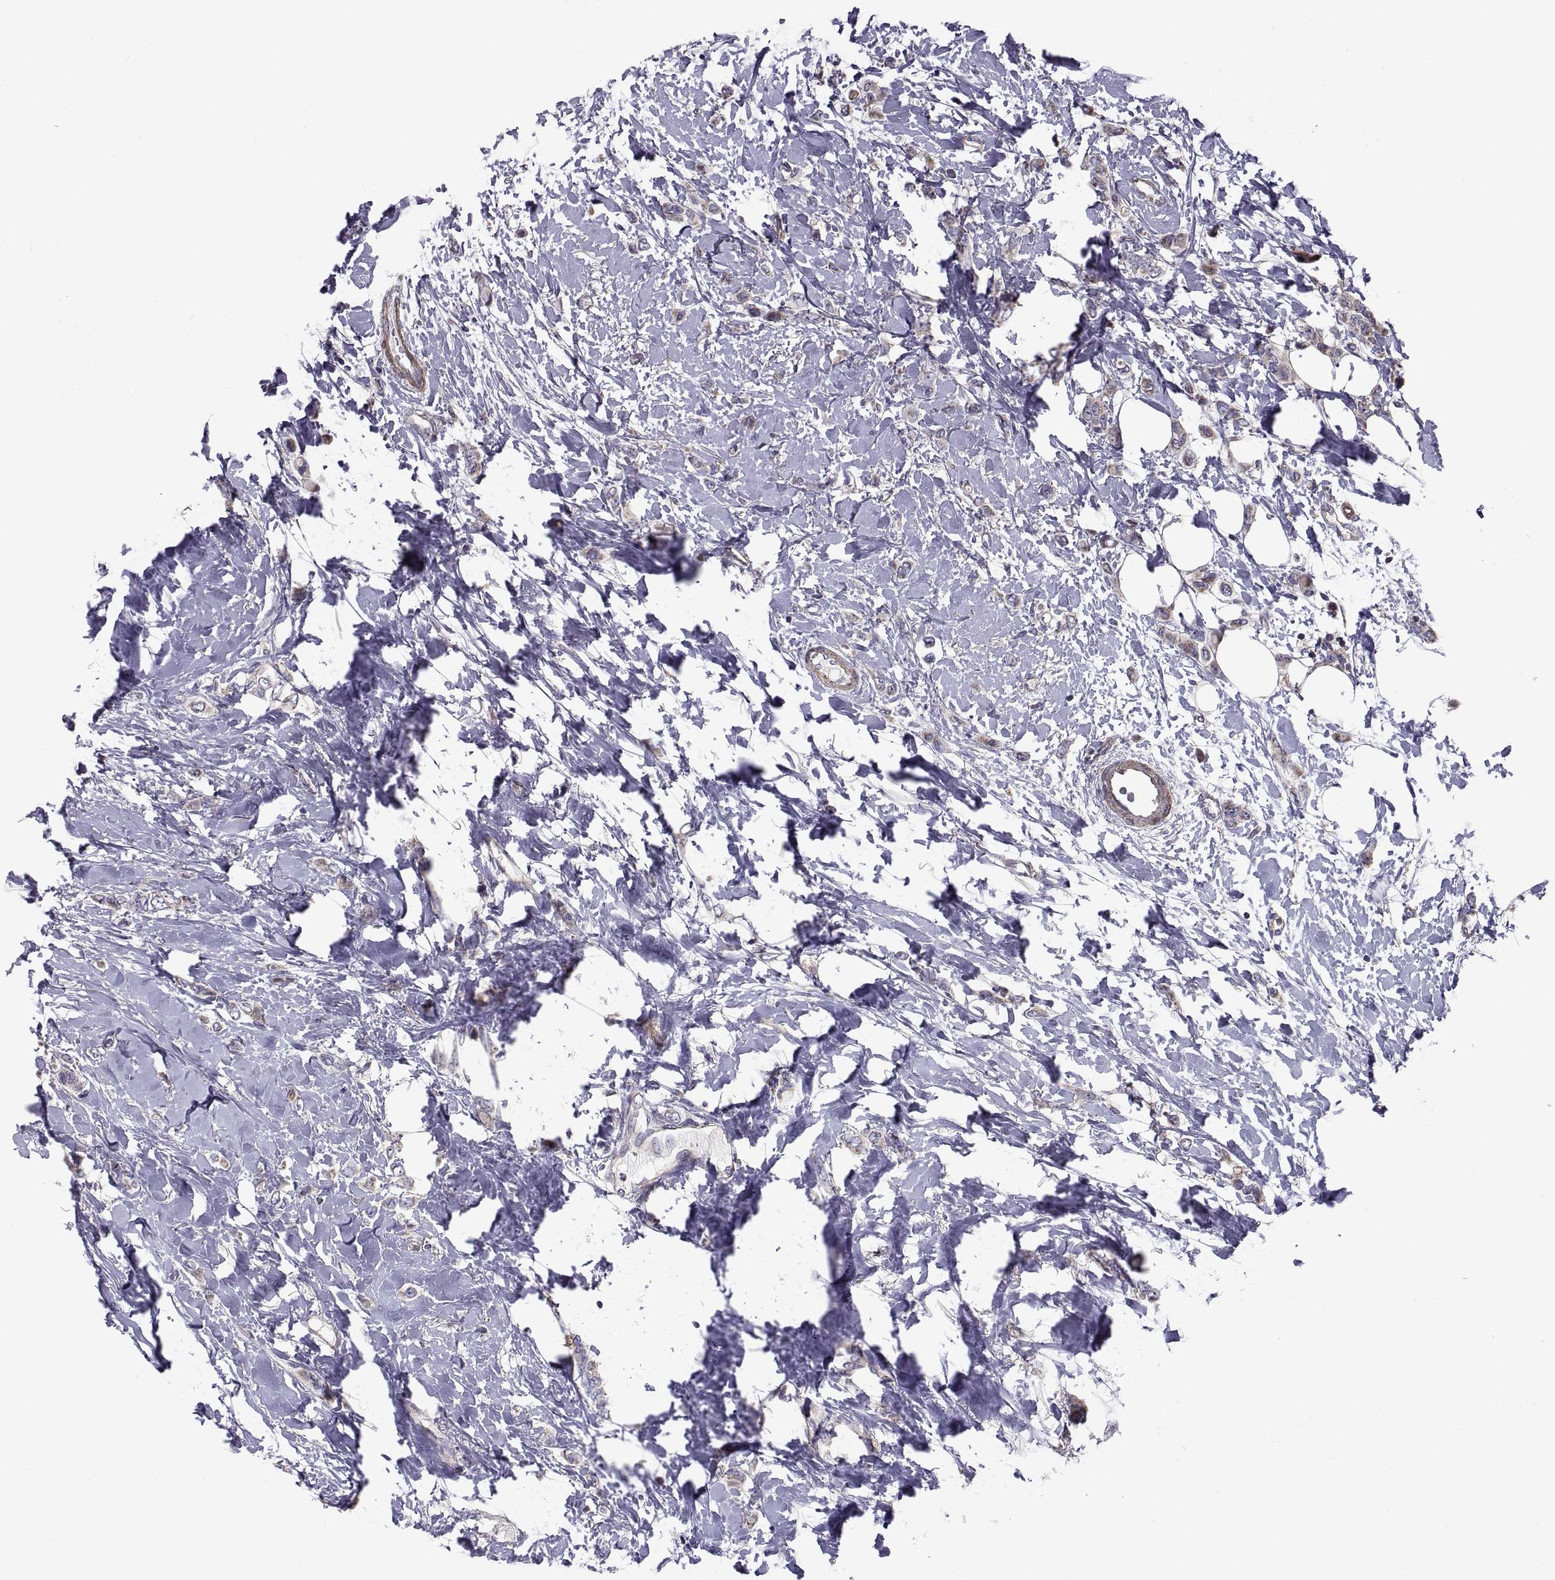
{"staining": {"intensity": "moderate", "quantity": "25%-75%", "location": "cytoplasmic/membranous"}, "tissue": "breast cancer", "cell_type": "Tumor cells", "image_type": "cancer", "snomed": [{"axis": "morphology", "description": "Lobular carcinoma"}, {"axis": "topography", "description": "Breast"}], "caption": "The image reveals staining of breast lobular carcinoma, revealing moderate cytoplasmic/membranous protein positivity (brown color) within tumor cells.", "gene": "ANO1", "patient": {"sex": "female", "age": 66}}